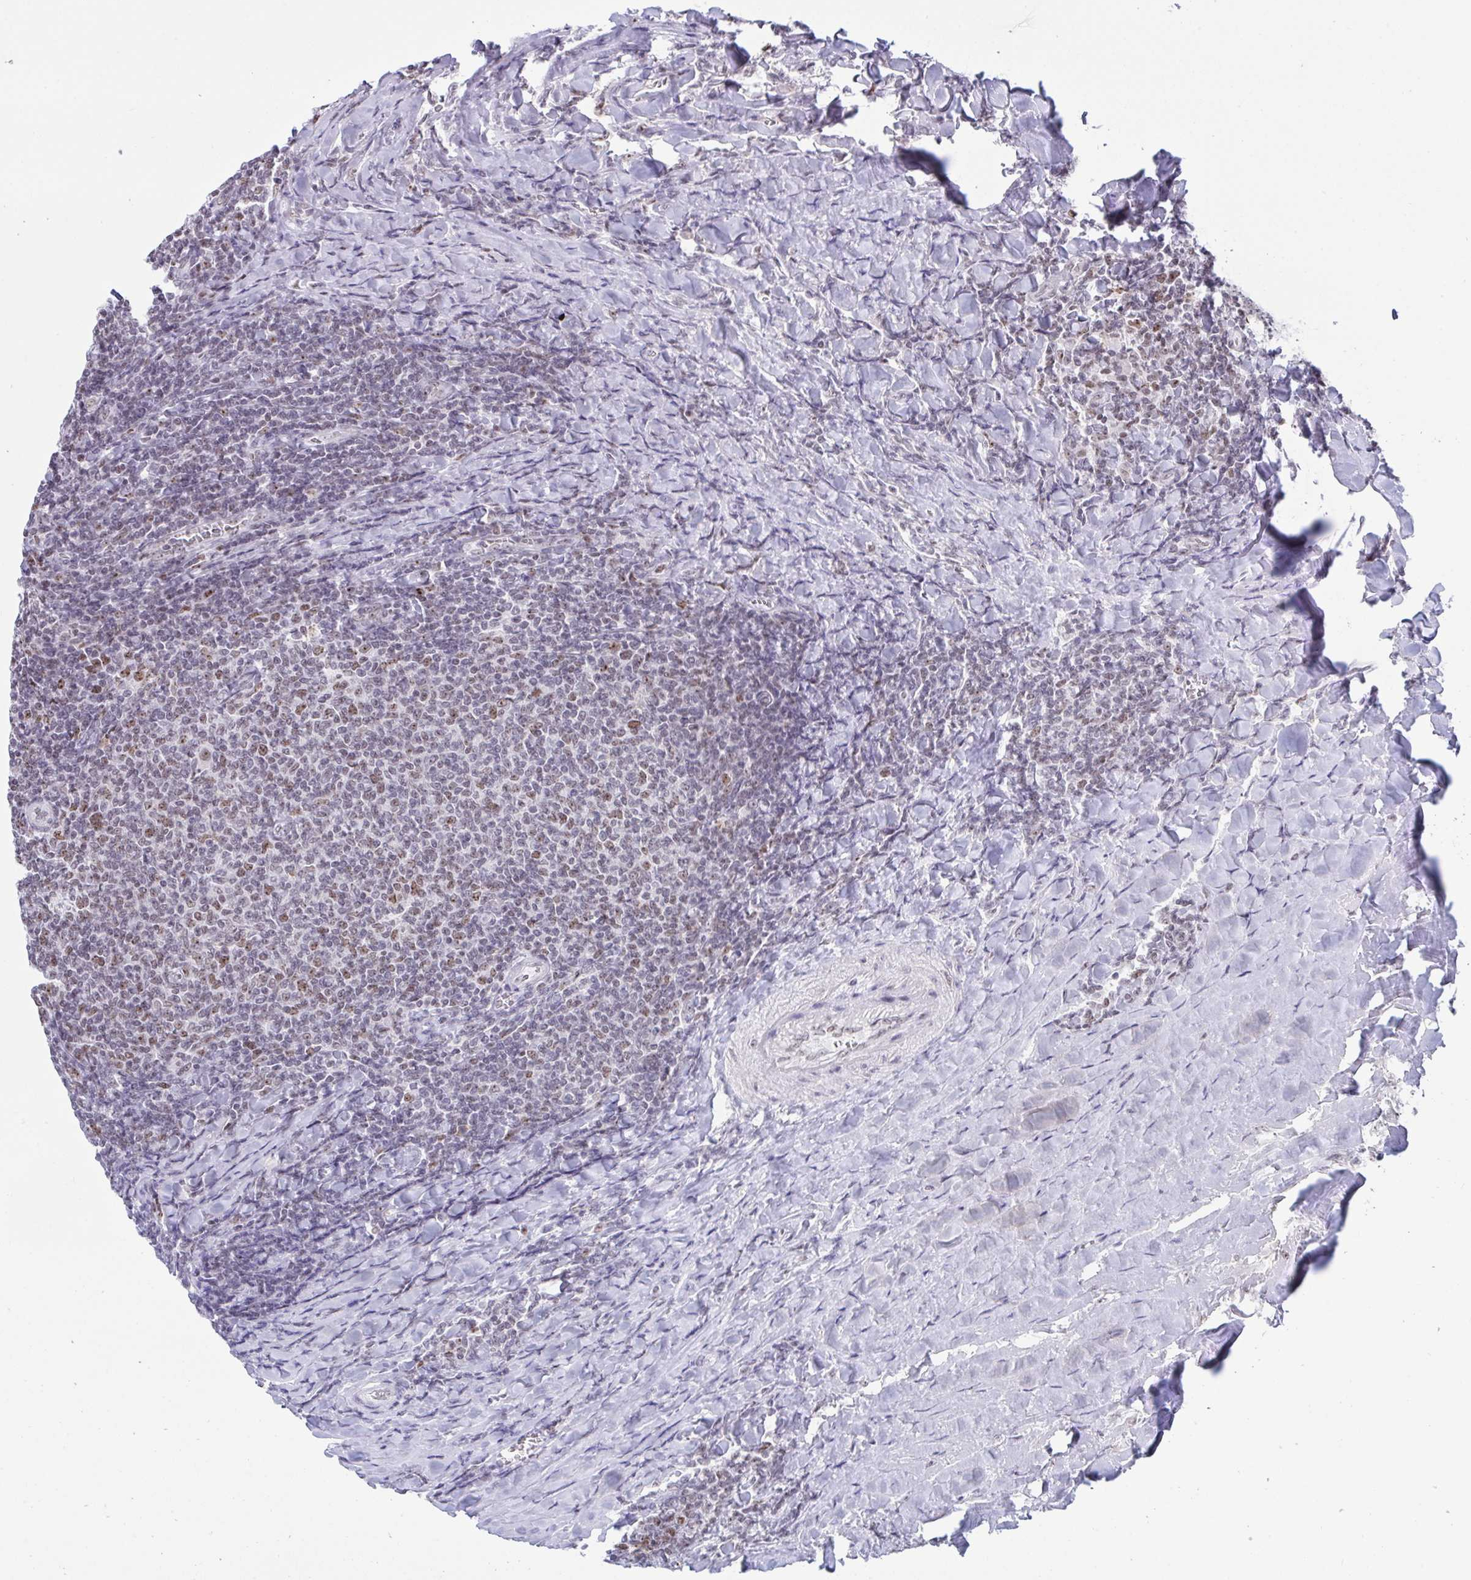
{"staining": {"intensity": "weak", "quantity": "25%-75%", "location": "nuclear"}, "tissue": "lymphoma", "cell_type": "Tumor cells", "image_type": "cancer", "snomed": [{"axis": "morphology", "description": "Malignant lymphoma, non-Hodgkin's type, Low grade"}, {"axis": "topography", "description": "Lymph node"}], "caption": "Immunohistochemistry (IHC) photomicrograph of human lymphoma stained for a protein (brown), which displays low levels of weak nuclear expression in about 25%-75% of tumor cells.", "gene": "SUPT16H", "patient": {"sex": "male", "age": 52}}